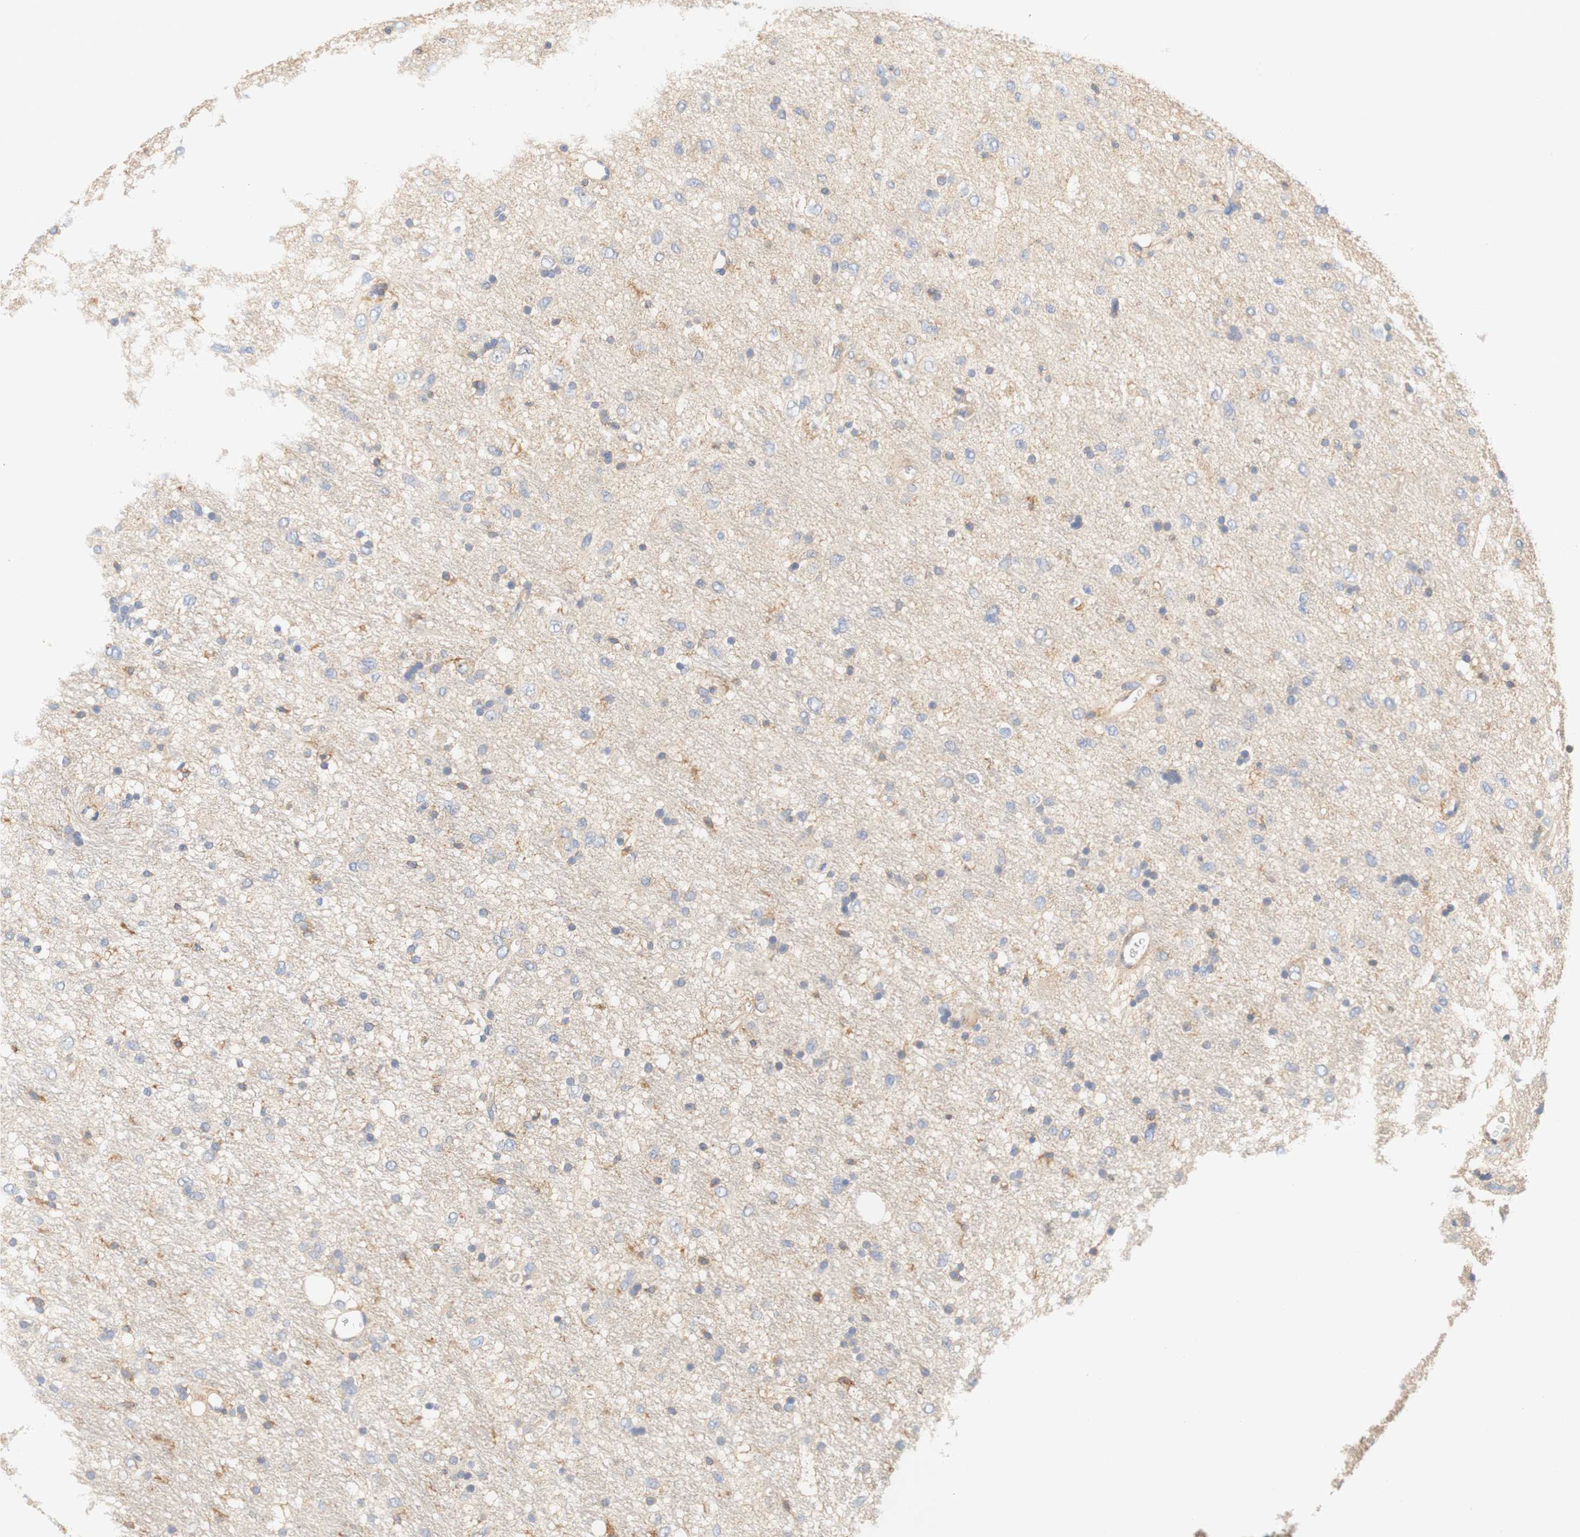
{"staining": {"intensity": "moderate", "quantity": "<25%", "location": "cytoplasmic/membranous"}, "tissue": "glioma", "cell_type": "Tumor cells", "image_type": "cancer", "snomed": [{"axis": "morphology", "description": "Glioma, malignant, Low grade"}, {"axis": "topography", "description": "Brain"}], "caption": "High-power microscopy captured an immunohistochemistry (IHC) micrograph of malignant low-grade glioma, revealing moderate cytoplasmic/membranous expression in approximately <25% of tumor cells.", "gene": "PCDH7", "patient": {"sex": "male", "age": 77}}